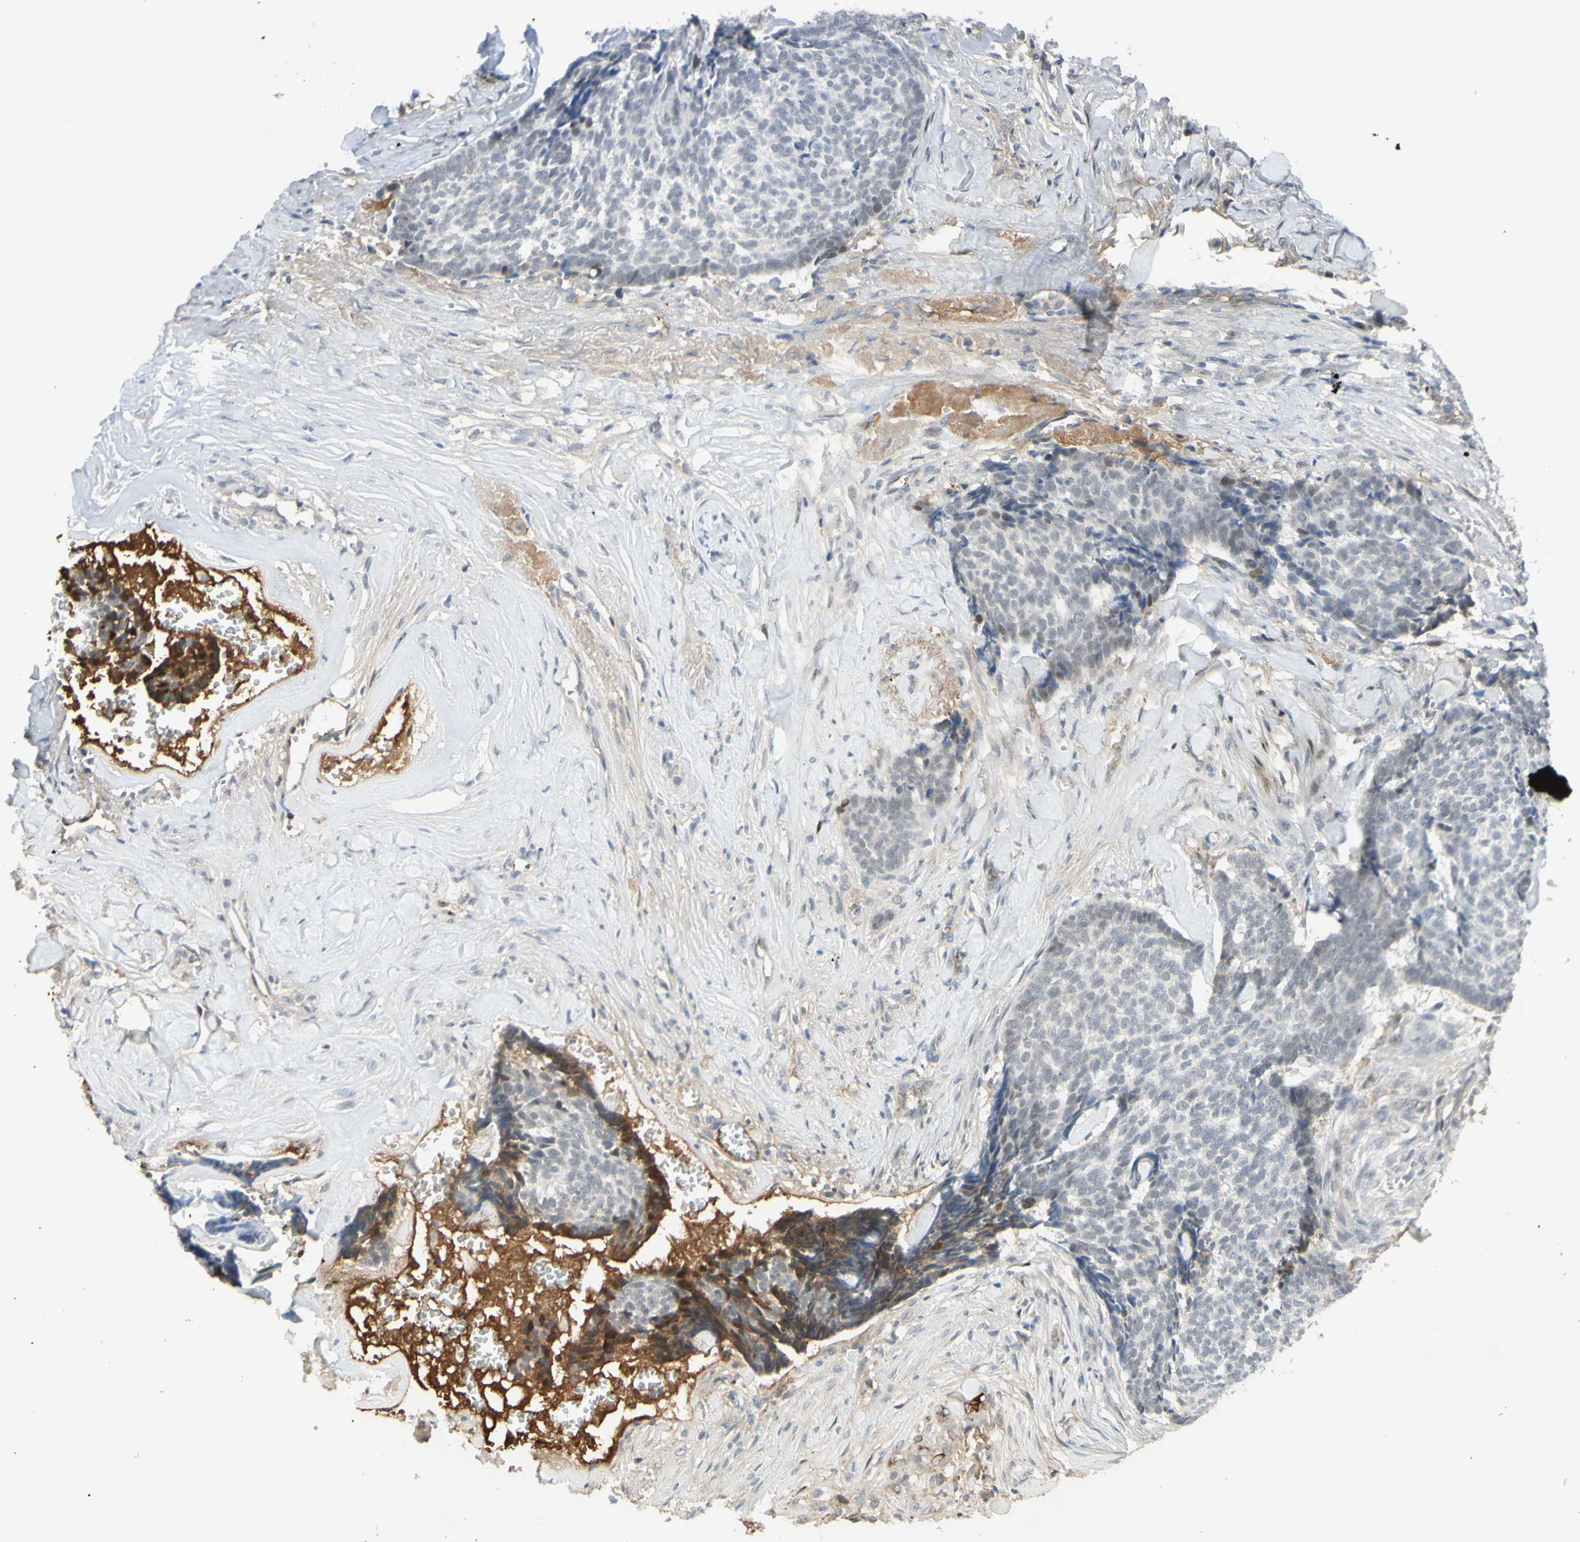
{"staining": {"intensity": "negative", "quantity": "none", "location": "none"}, "tissue": "skin cancer", "cell_type": "Tumor cells", "image_type": "cancer", "snomed": [{"axis": "morphology", "description": "Basal cell carcinoma"}, {"axis": "topography", "description": "Skin"}], "caption": "The immunohistochemistry (IHC) micrograph has no significant positivity in tumor cells of basal cell carcinoma (skin) tissue.", "gene": "ANGPT2", "patient": {"sex": "male", "age": 84}}